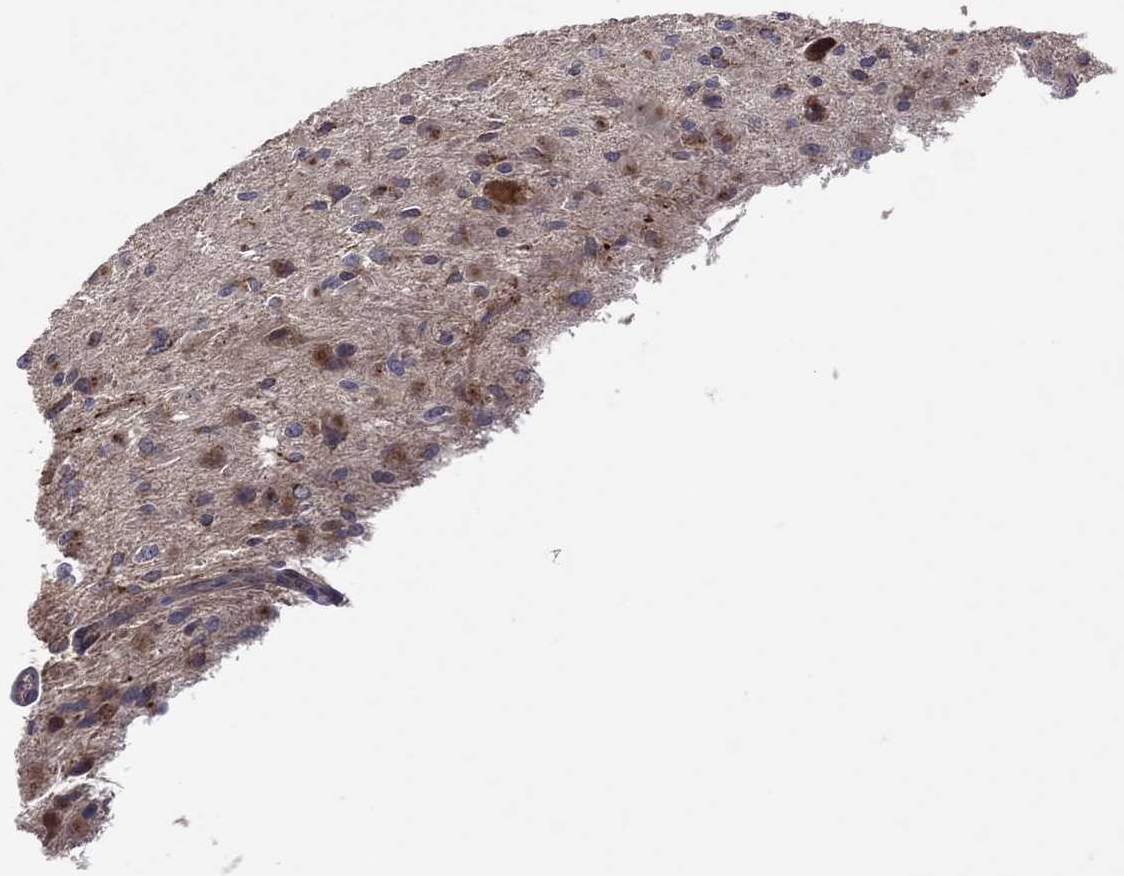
{"staining": {"intensity": "strong", "quantity": "<25%", "location": "cytoplasmic/membranous"}, "tissue": "glioma", "cell_type": "Tumor cells", "image_type": "cancer", "snomed": [{"axis": "morphology", "description": "Glioma, malignant, High grade"}, {"axis": "topography", "description": "Cerebral cortex"}], "caption": "Strong cytoplasmic/membranous positivity for a protein is present in about <25% of tumor cells of glioma using IHC.", "gene": "STARD3", "patient": {"sex": "male", "age": 35}}